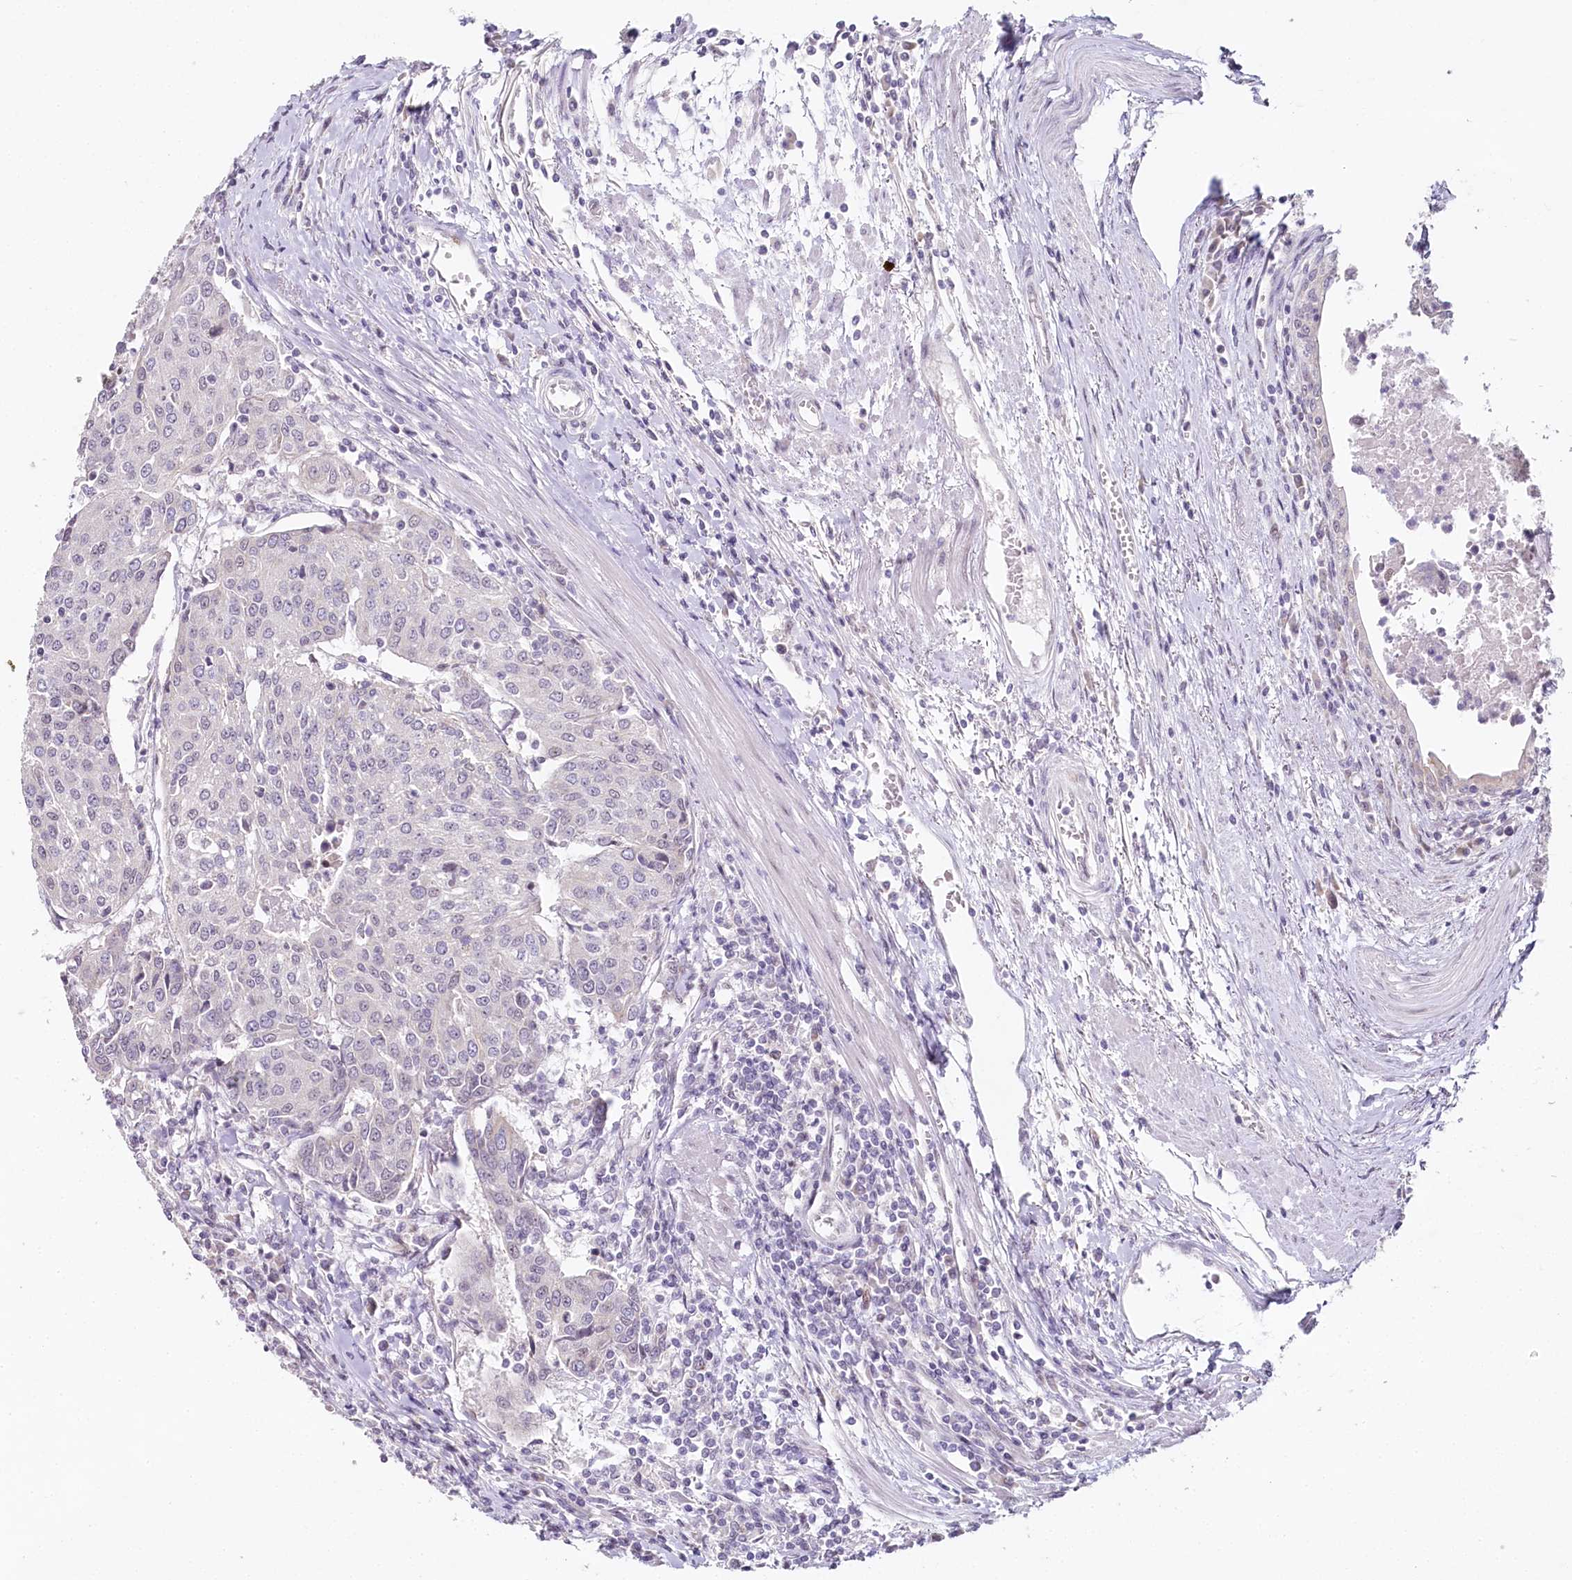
{"staining": {"intensity": "negative", "quantity": "none", "location": "none"}, "tissue": "urothelial cancer", "cell_type": "Tumor cells", "image_type": "cancer", "snomed": [{"axis": "morphology", "description": "Urothelial carcinoma, High grade"}, {"axis": "topography", "description": "Urinary bladder"}], "caption": "This is an immunohistochemistry (IHC) photomicrograph of human urothelial cancer. There is no staining in tumor cells.", "gene": "HPD", "patient": {"sex": "female", "age": 85}}